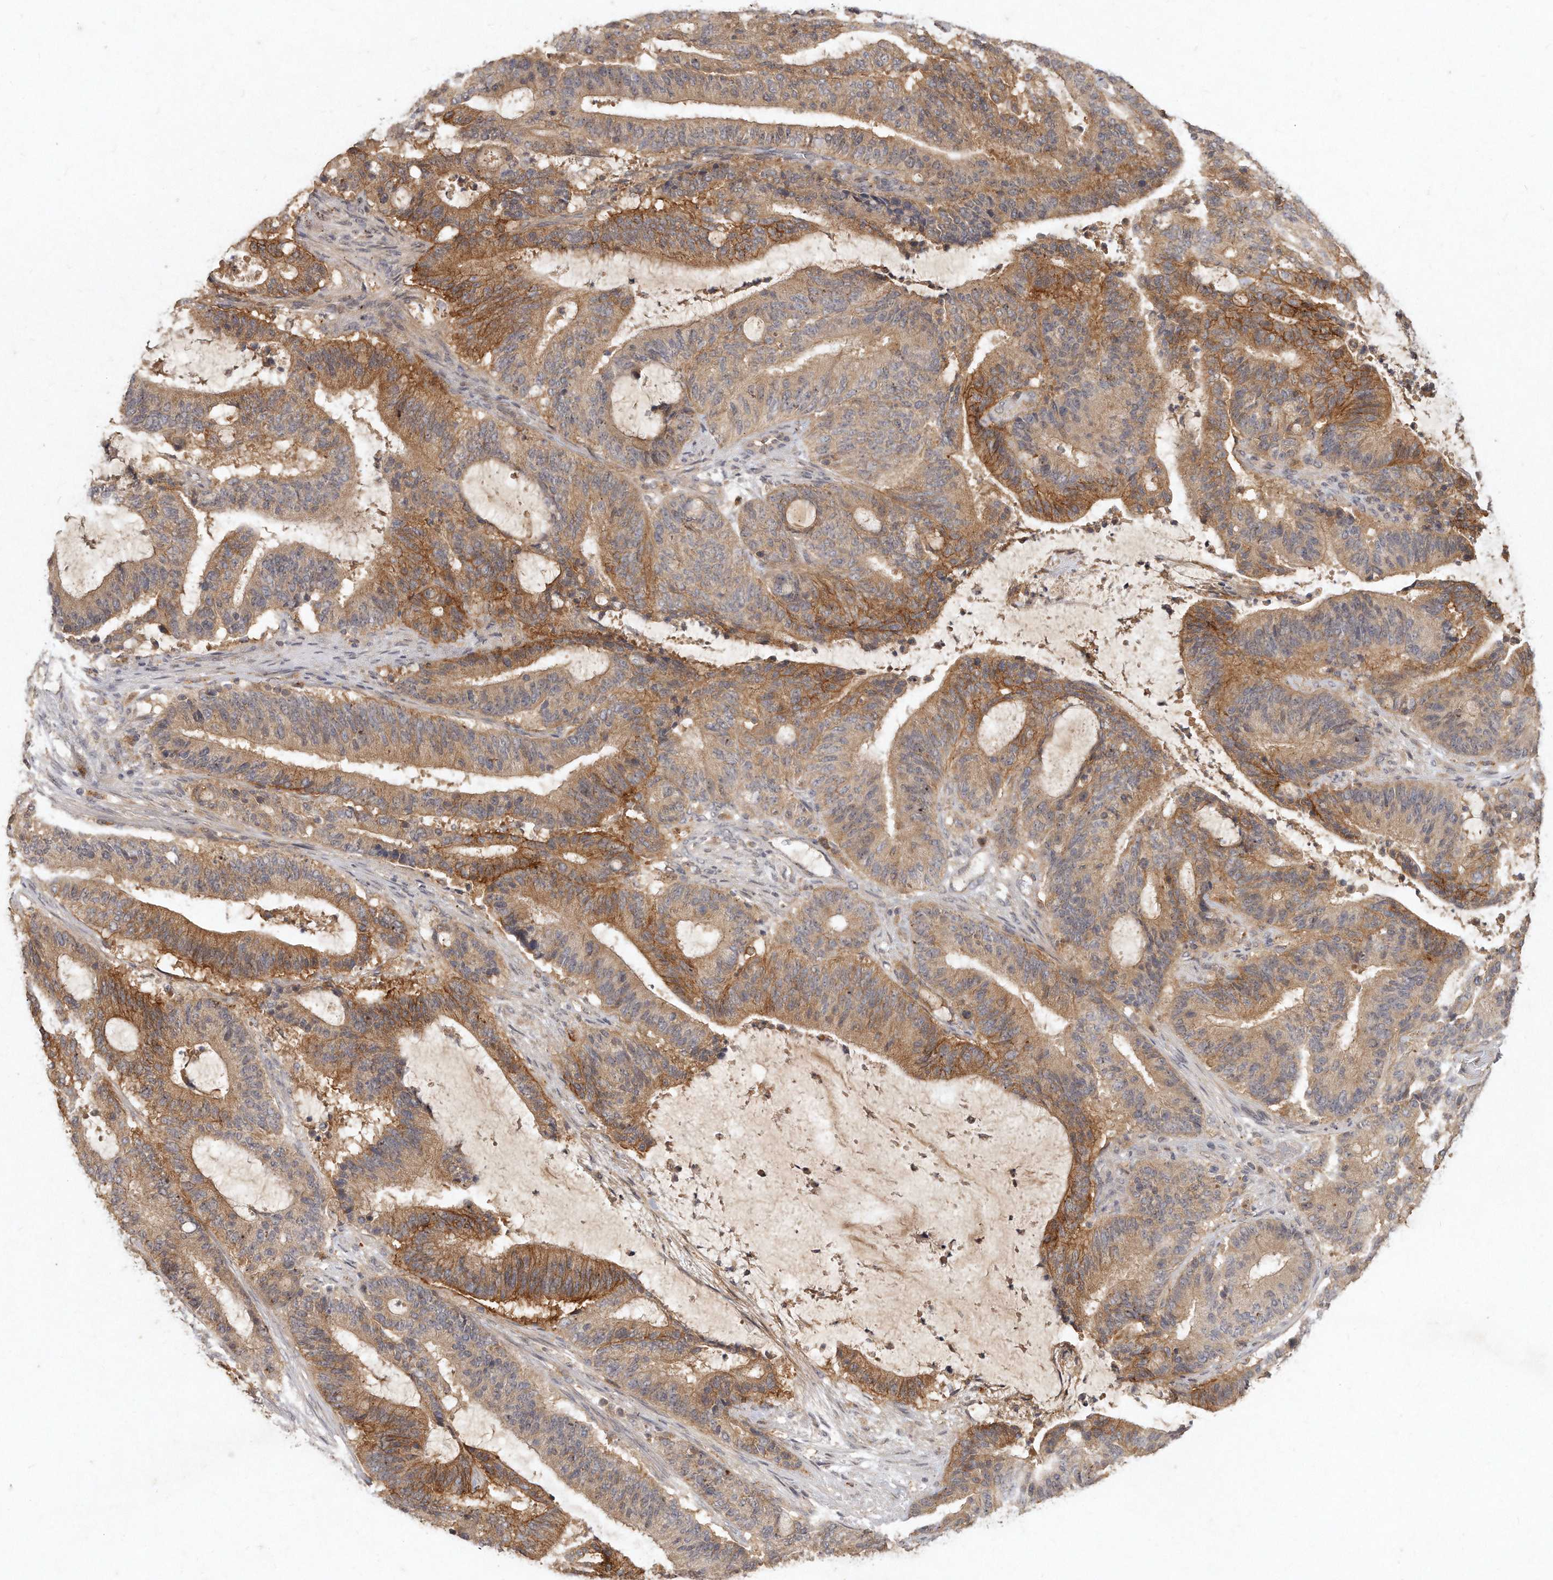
{"staining": {"intensity": "moderate", "quantity": ">75%", "location": "cytoplasmic/membranous"}, "tissue": "liver cancer", "cell_type": "Tumor cells", "image_type": "cancer", "snomed": [{"axis": "morphology", "description": "Normal tissue, NOS"}, {"axis": "morphology", "description": "Cholangiocarcinoma"}, {"axis": "topography", "description": "Liver"}, {"axis": "topography", "description": "Peripheral nerve tissue"}], "caption": "Immunohistochemical staining of human liver cancer displays medium levels of moderate cytoplasmic/membranous staining in approximately >75% of tumor cells.", "gene": "LGALS8", "patient": {"sex": "female", "age": 73}}